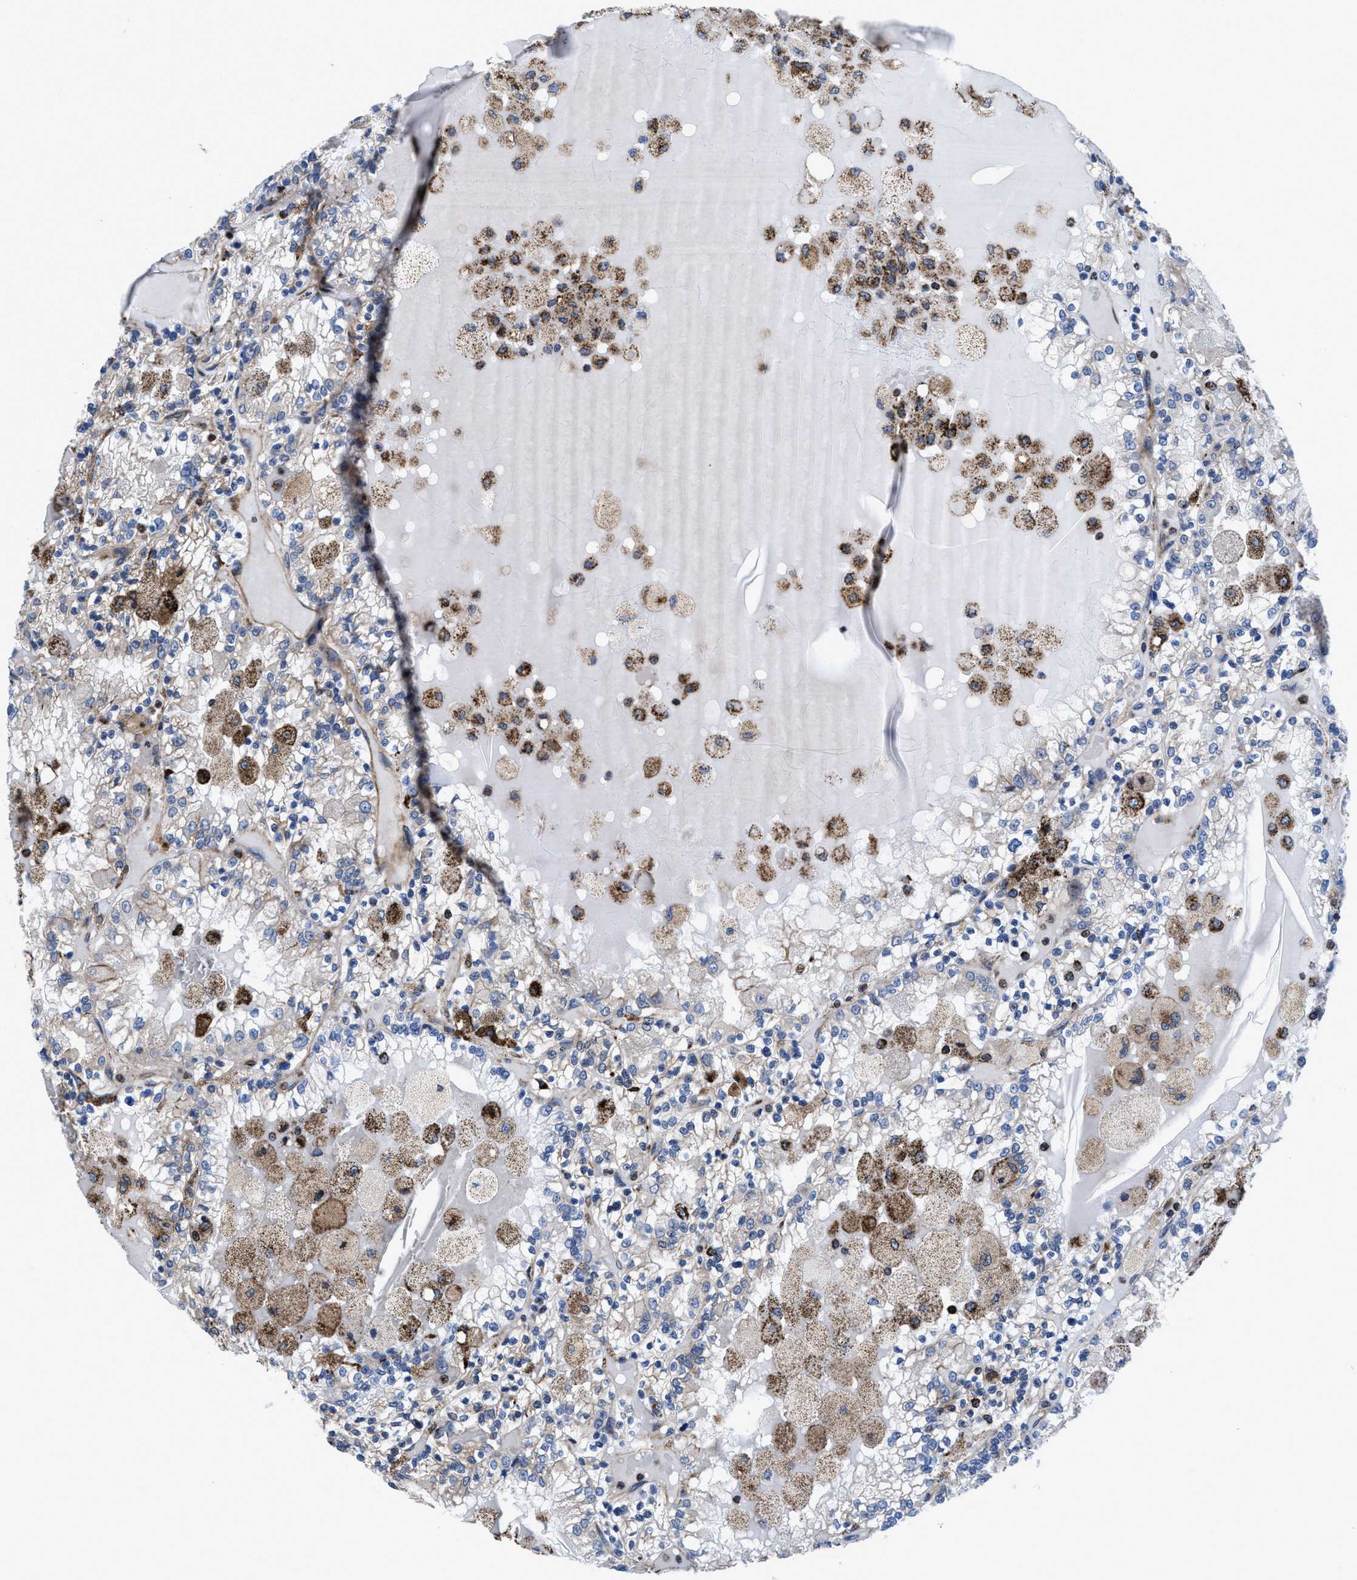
{"staining": {"intensity": "weak", "quantity": "<25%", "location": "cytoplasmic/membranous"}, "tissue": "renal cancer", "cell_type": "Tumor cells", "image_type": "cancer", "snomed": [{"axis": "morphology", "description": "Adenocarcinoma, NOS"}, {"axis": "topography", "description": "Kidney"}], "caption": "Immunohistochemistry histopathology image of human renal cancer (adenocarcinoma) stained for a protein (brown), which shows no expression in tumor cells. (DAB (3,3'-diaminobenzidine) immunohistochemistry (IHC), high magnification).", "gene": "PRR15L", "patient": {"sex": "female", "age": 56}}